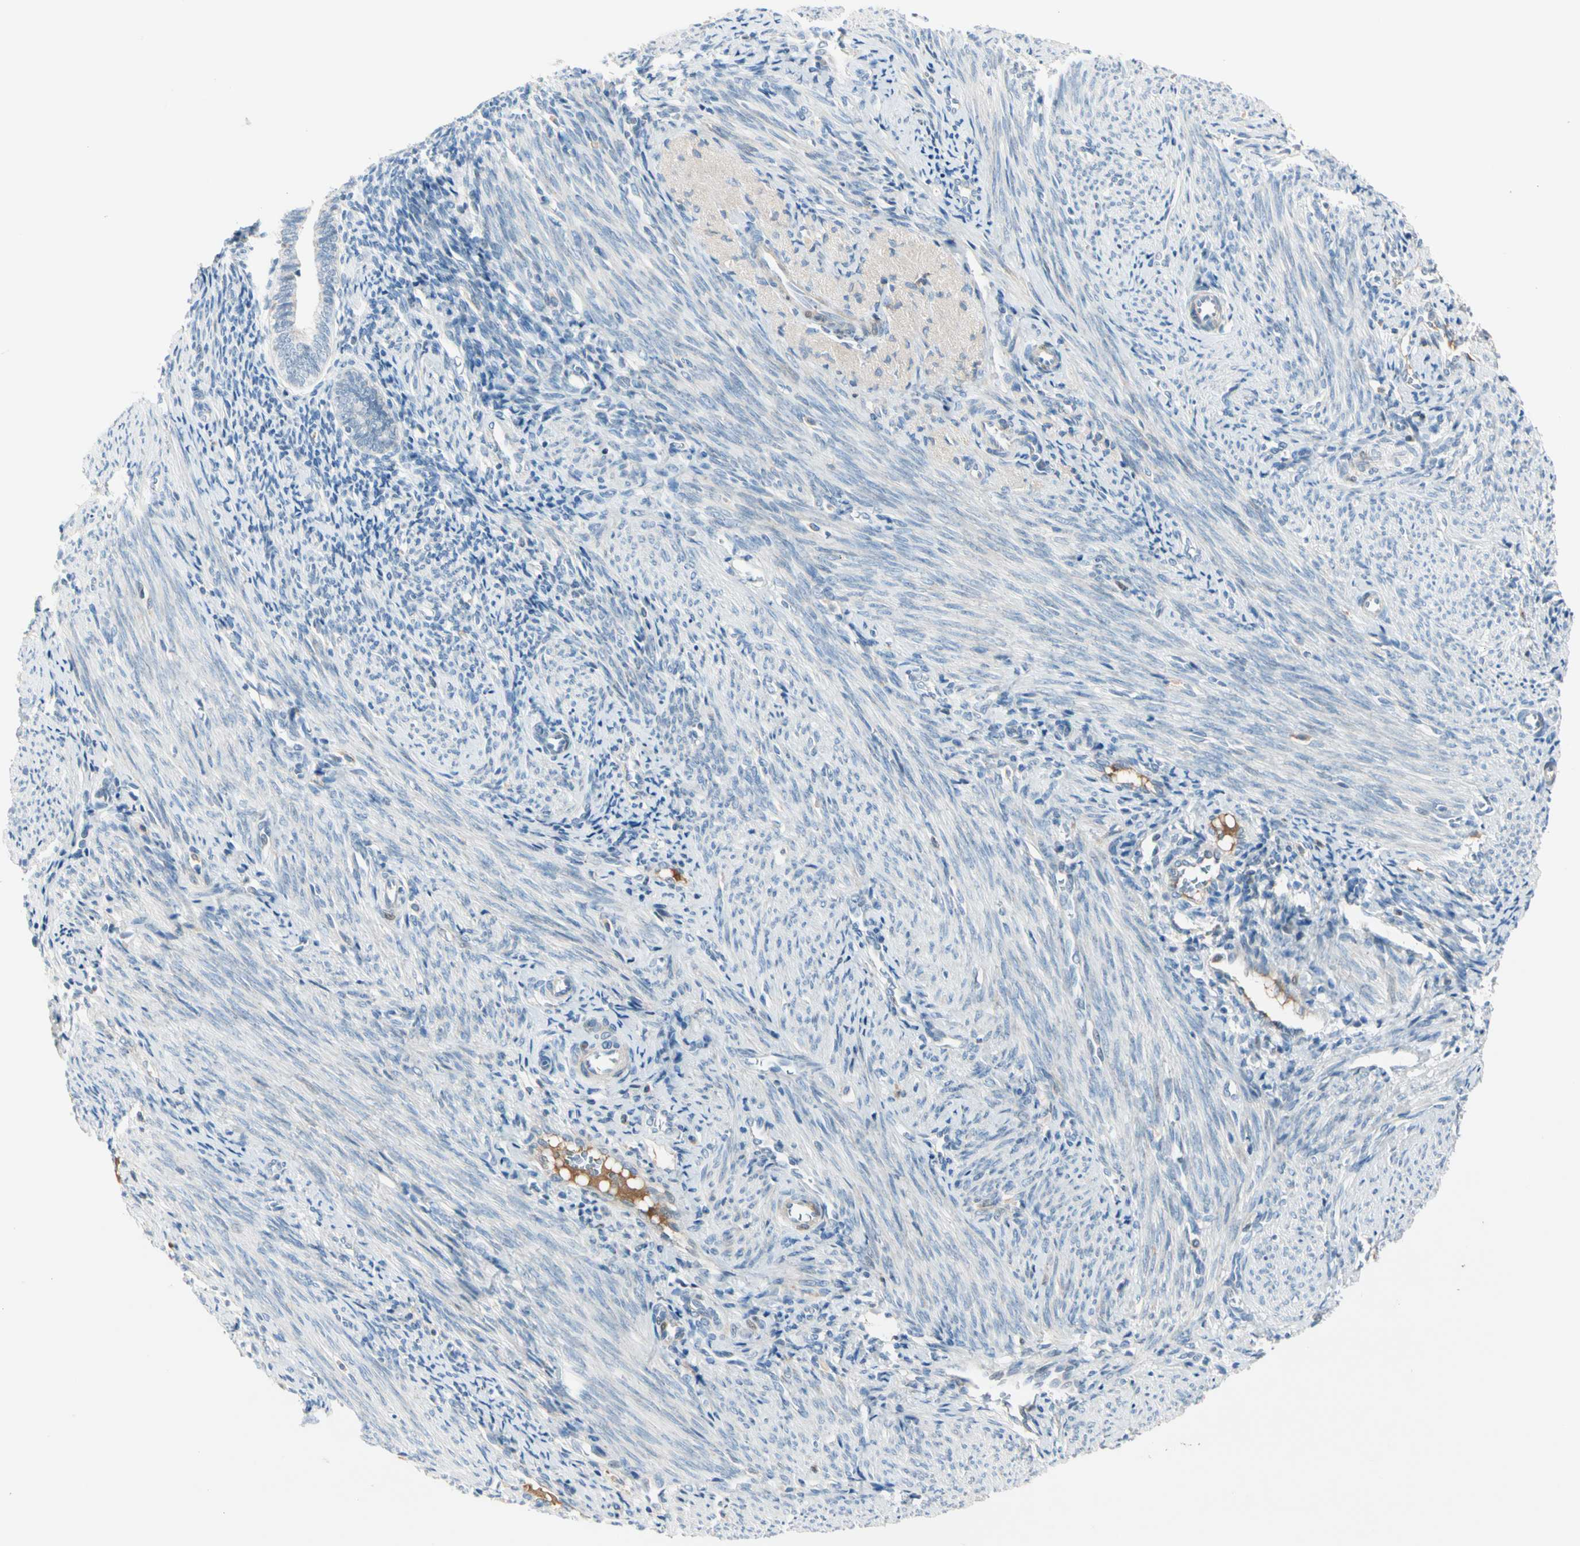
{"staining": {"intensity": "weak", "quantity": "<25%", "location": "cytoplasmic/membranous"}, "tissue": "endometrium", "cell_type": "Cells in endometrial stroma", "image_type": "normal", "snomed": [{"axis": "morphology", "description": "Normal tissue, NOS"}, {"axis": "topography", "description": "Uterus"}, {"axis": "topography", "description": "Endometrium"}], "caption": "DAB immunohistochemical staining of normal endometrium displays no significant positivity in cells in endometrial stroma.", "gene": "SERPIND1", "patient": {"sex": "female", "age": 33}}